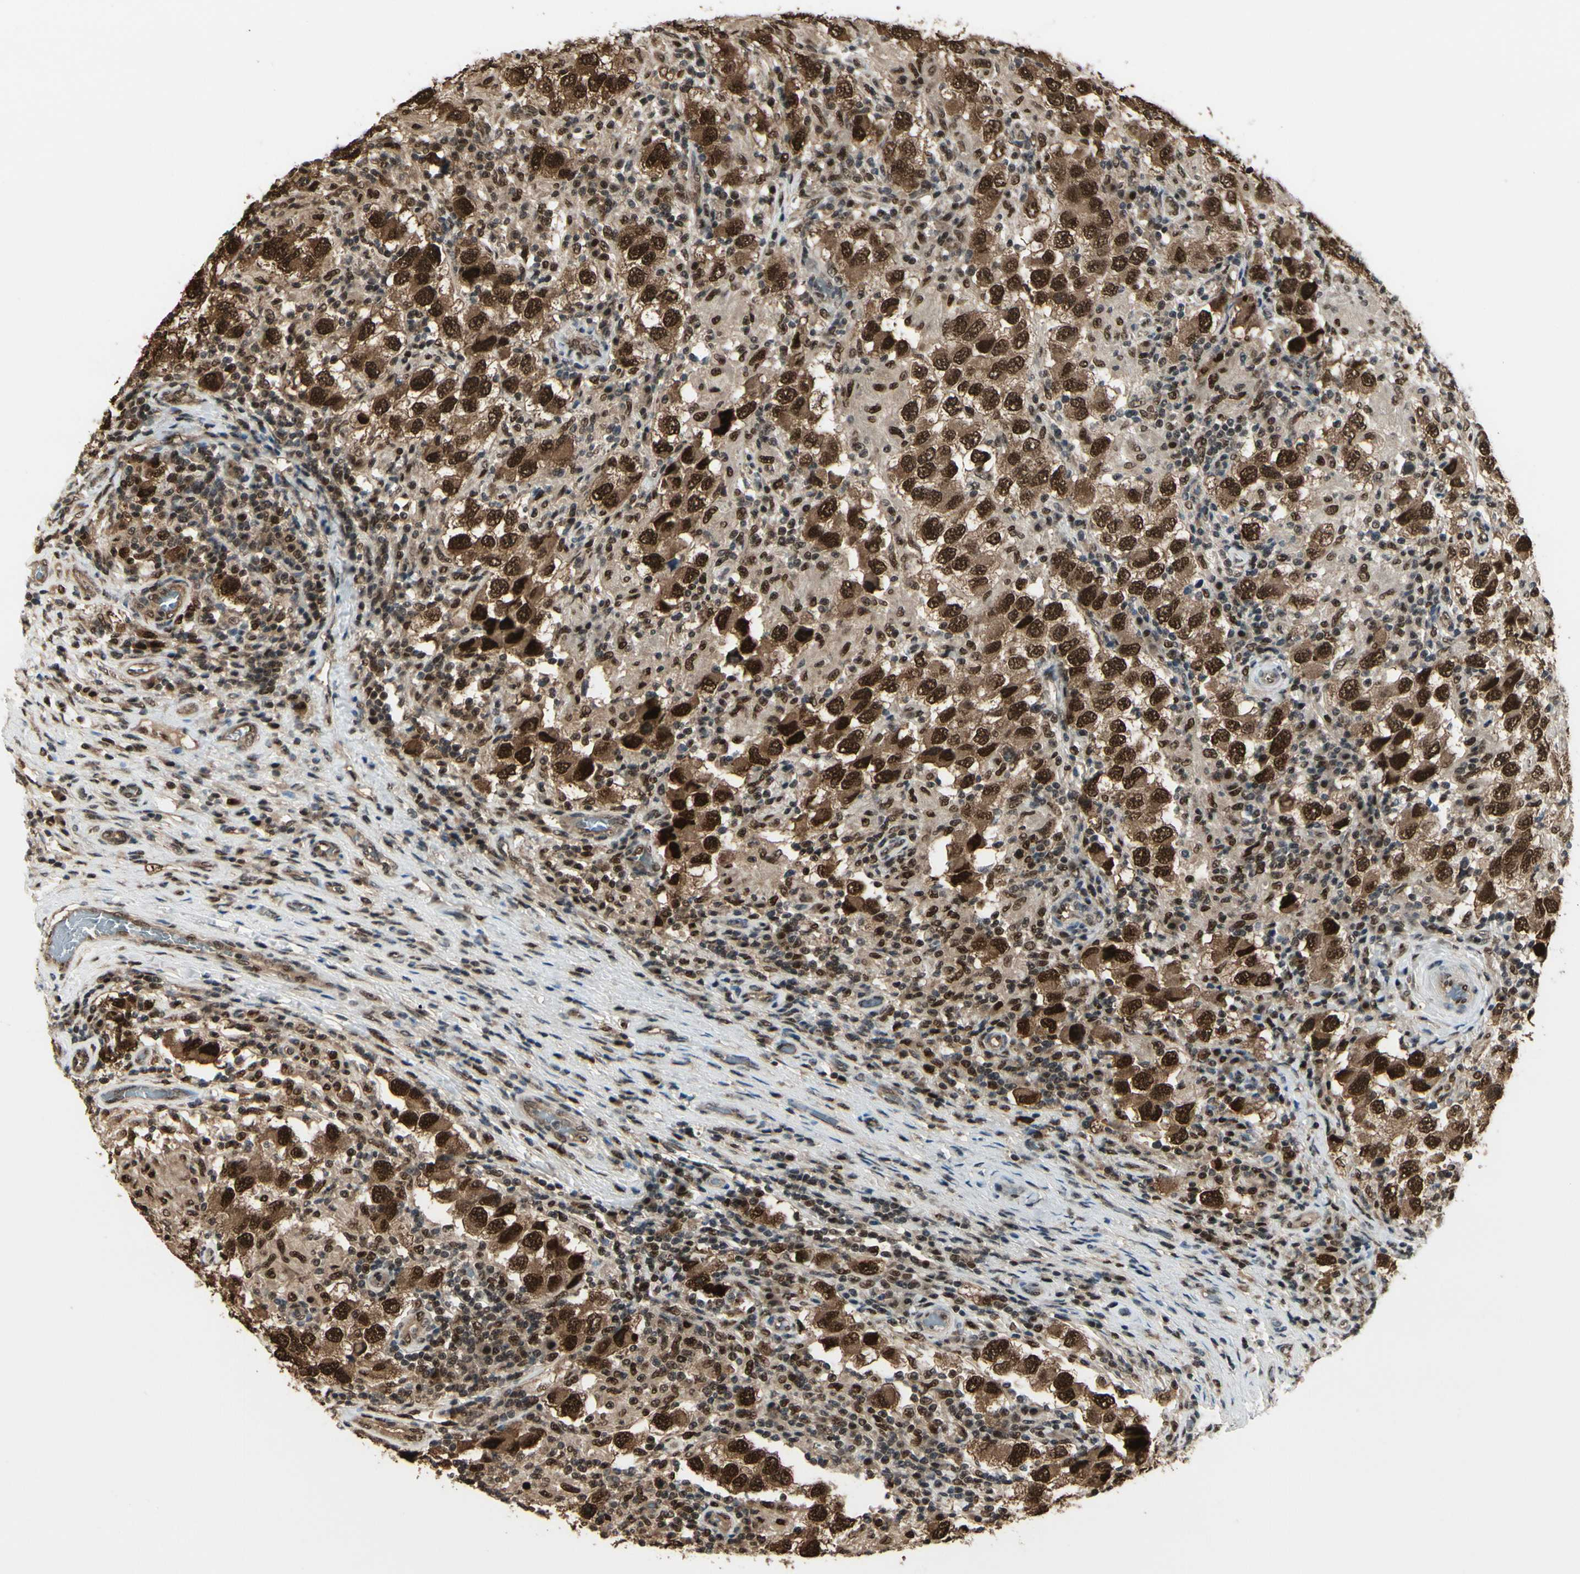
{"staining": {"intensity": "strong", "quantity": ">75%", "location": "cytoplasmic/membranous,nuclear"}, "tissue": "testis cancer", "cell_type": "Tumor cells", "image_type": "cancer", "snomed": [{"axis": "morphology", "description": "Carcinoma, Embryonal, NOS"}, {"axis": "topography", "description": "Testis"}], "caption": "Immunohistochemical staining of human testis cancer displays high levels of strong cytoplasmic/membranous and nuclear protein positivity in approximately >75% of tumor cells.", "gene": "HSF1", "patient": {"sex": "male", "age": 21}}